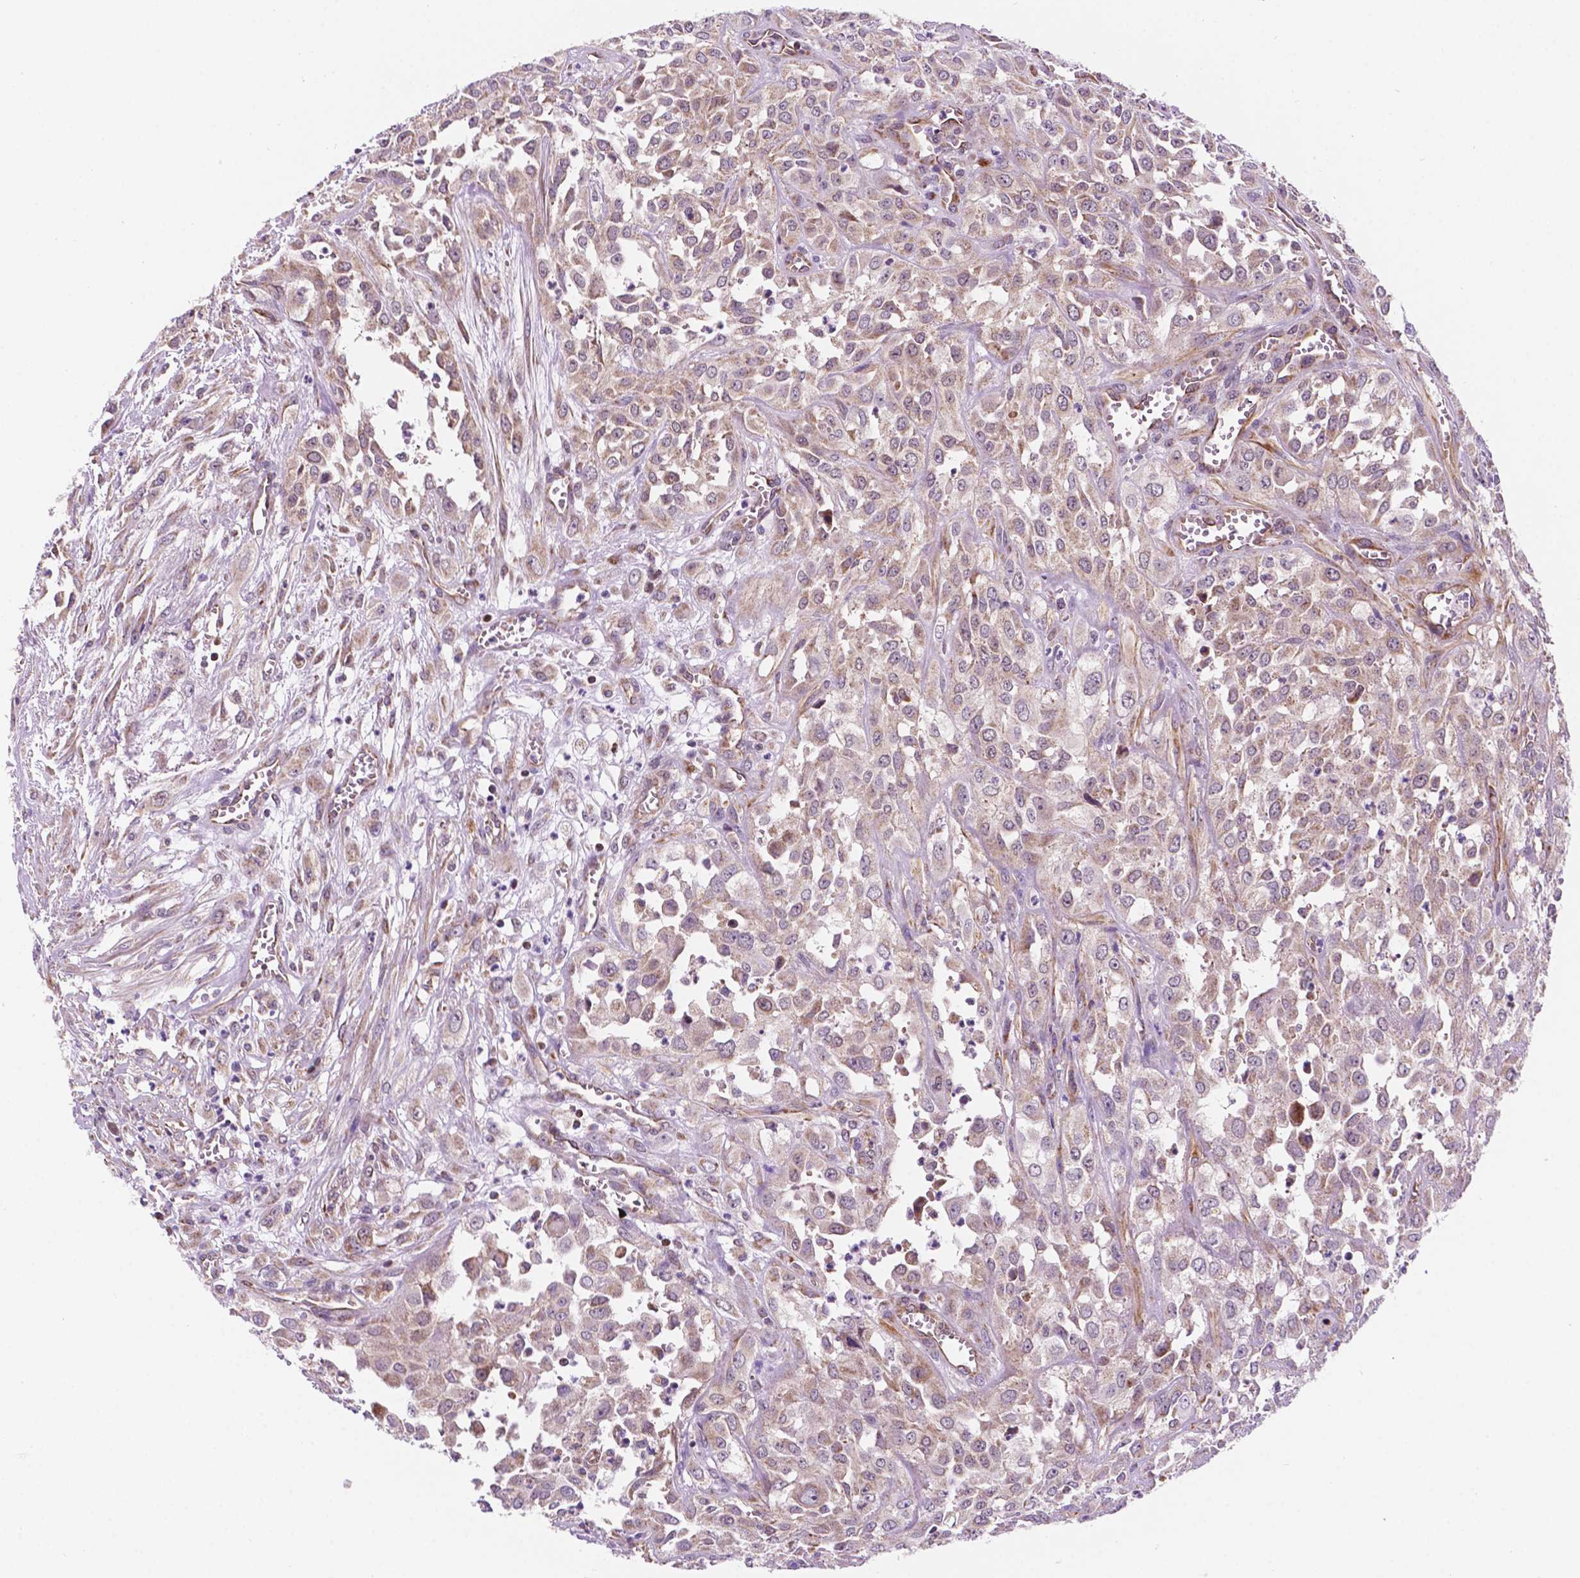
{"staining": {"intensity": "weak", "quantity": "25%-75%", "location": "cytoplasmic/membranous"}, "tissue": "urothelial cancer", "cell_type": "Tumor cells", "image_type": "cancer", "snomed": [{"axis": "morphology", "description": "Urothelial carcinoma, High grade"}, {"axis": "topography", "description": "Urinary bladder"}], "caption": "Tumor cells display low levels of weak cytoplasmic/membranous positivity in approximately 25%-75% of cells in high-grade urothelial carcinoma.", "gene": "GEMIN4", "patient": {"sex": "male", "age": 67}}